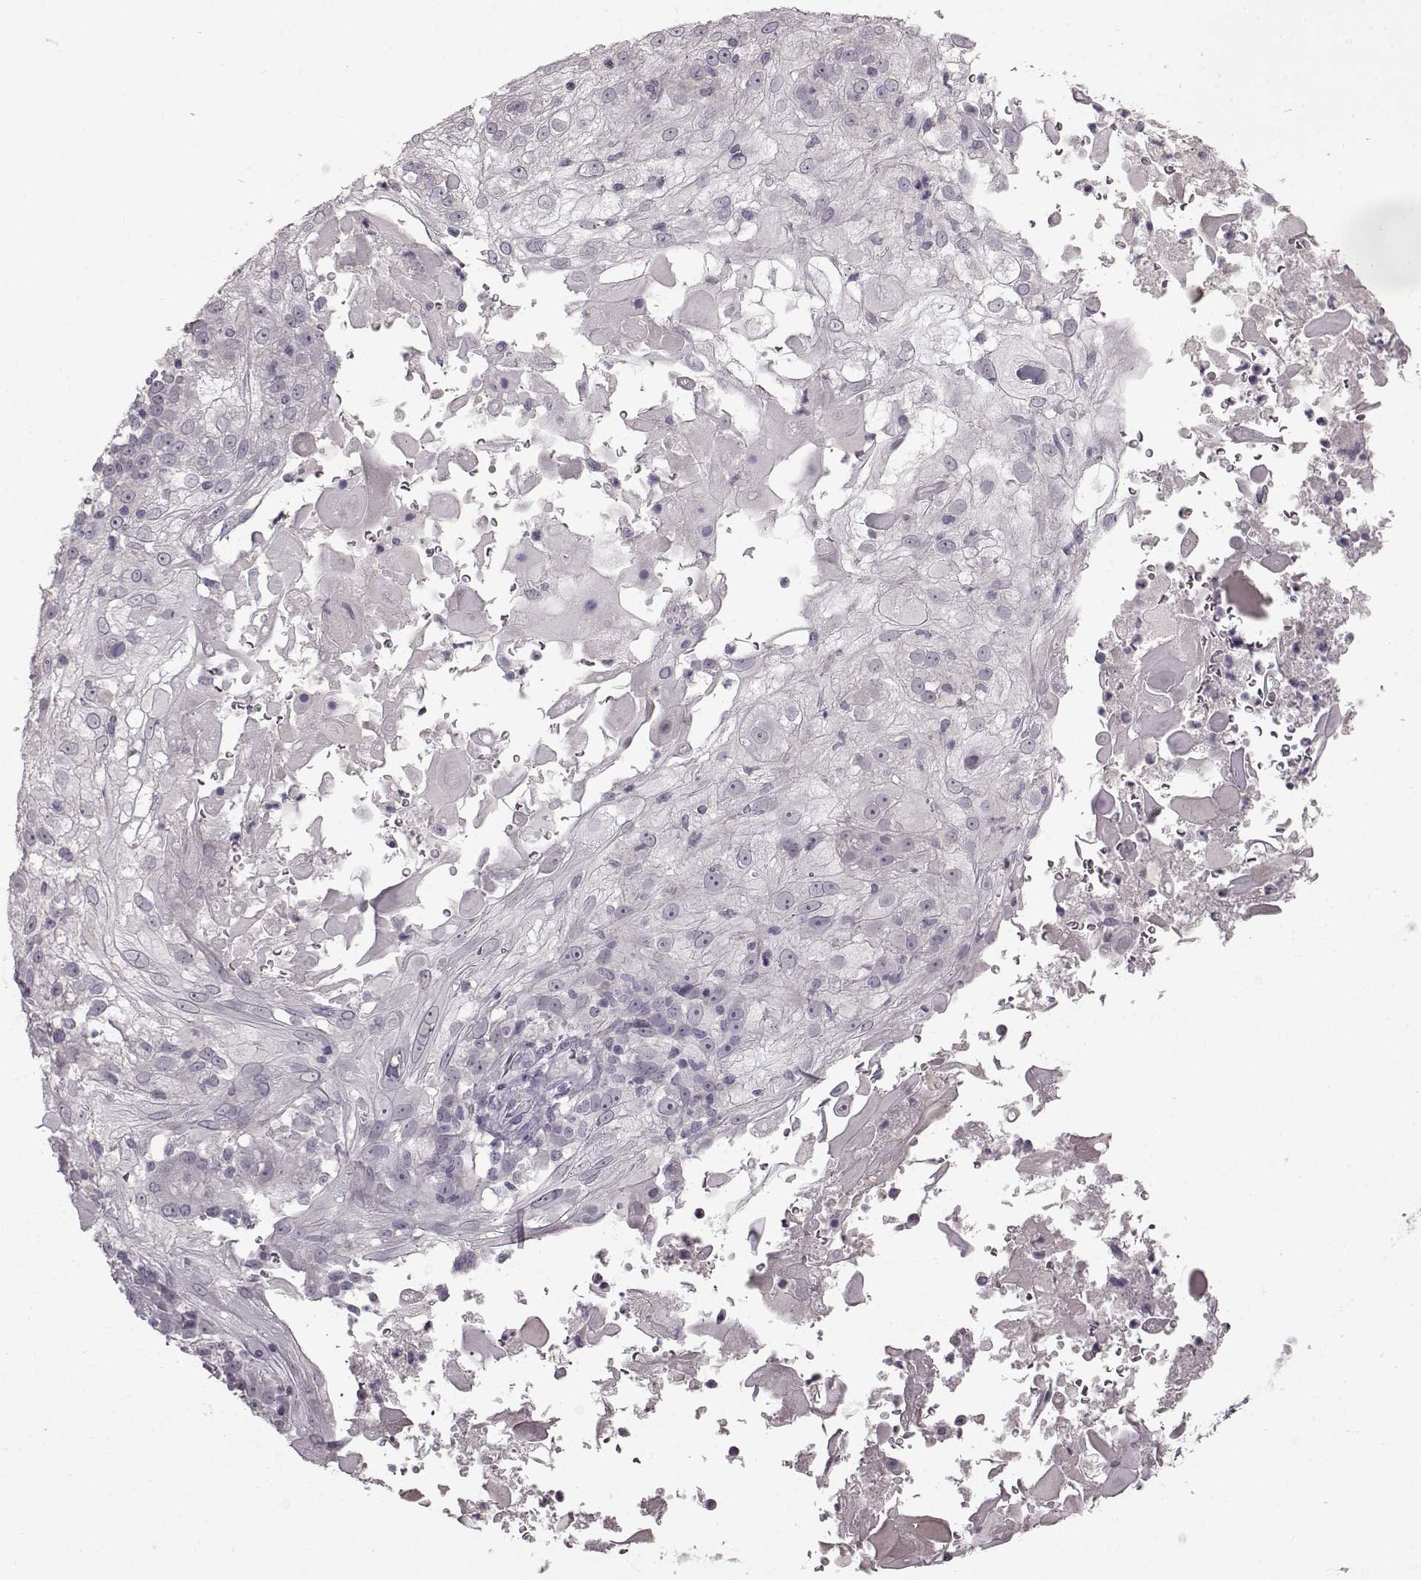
{"staining": {"intensity": "negative", "quantity": "none", "location": "none"}, "tissue": "skin cancer", "cell_type": "Tumor cells", "image_type": "cancer", "snomed": [{"axis": "morphology", "description": "Normal tissue, NOS"}, {"axis": "morphology", "description": "Squamous cell carcinoma, NOS"}, {"axis": "topography", "description": "Skin"}], "caption": "The histopathology image reveals no staining of tumor cells in skin squamous cell carcinoma.", "gene": "LHB", "patient": {"sex": "female", "age": 83}}